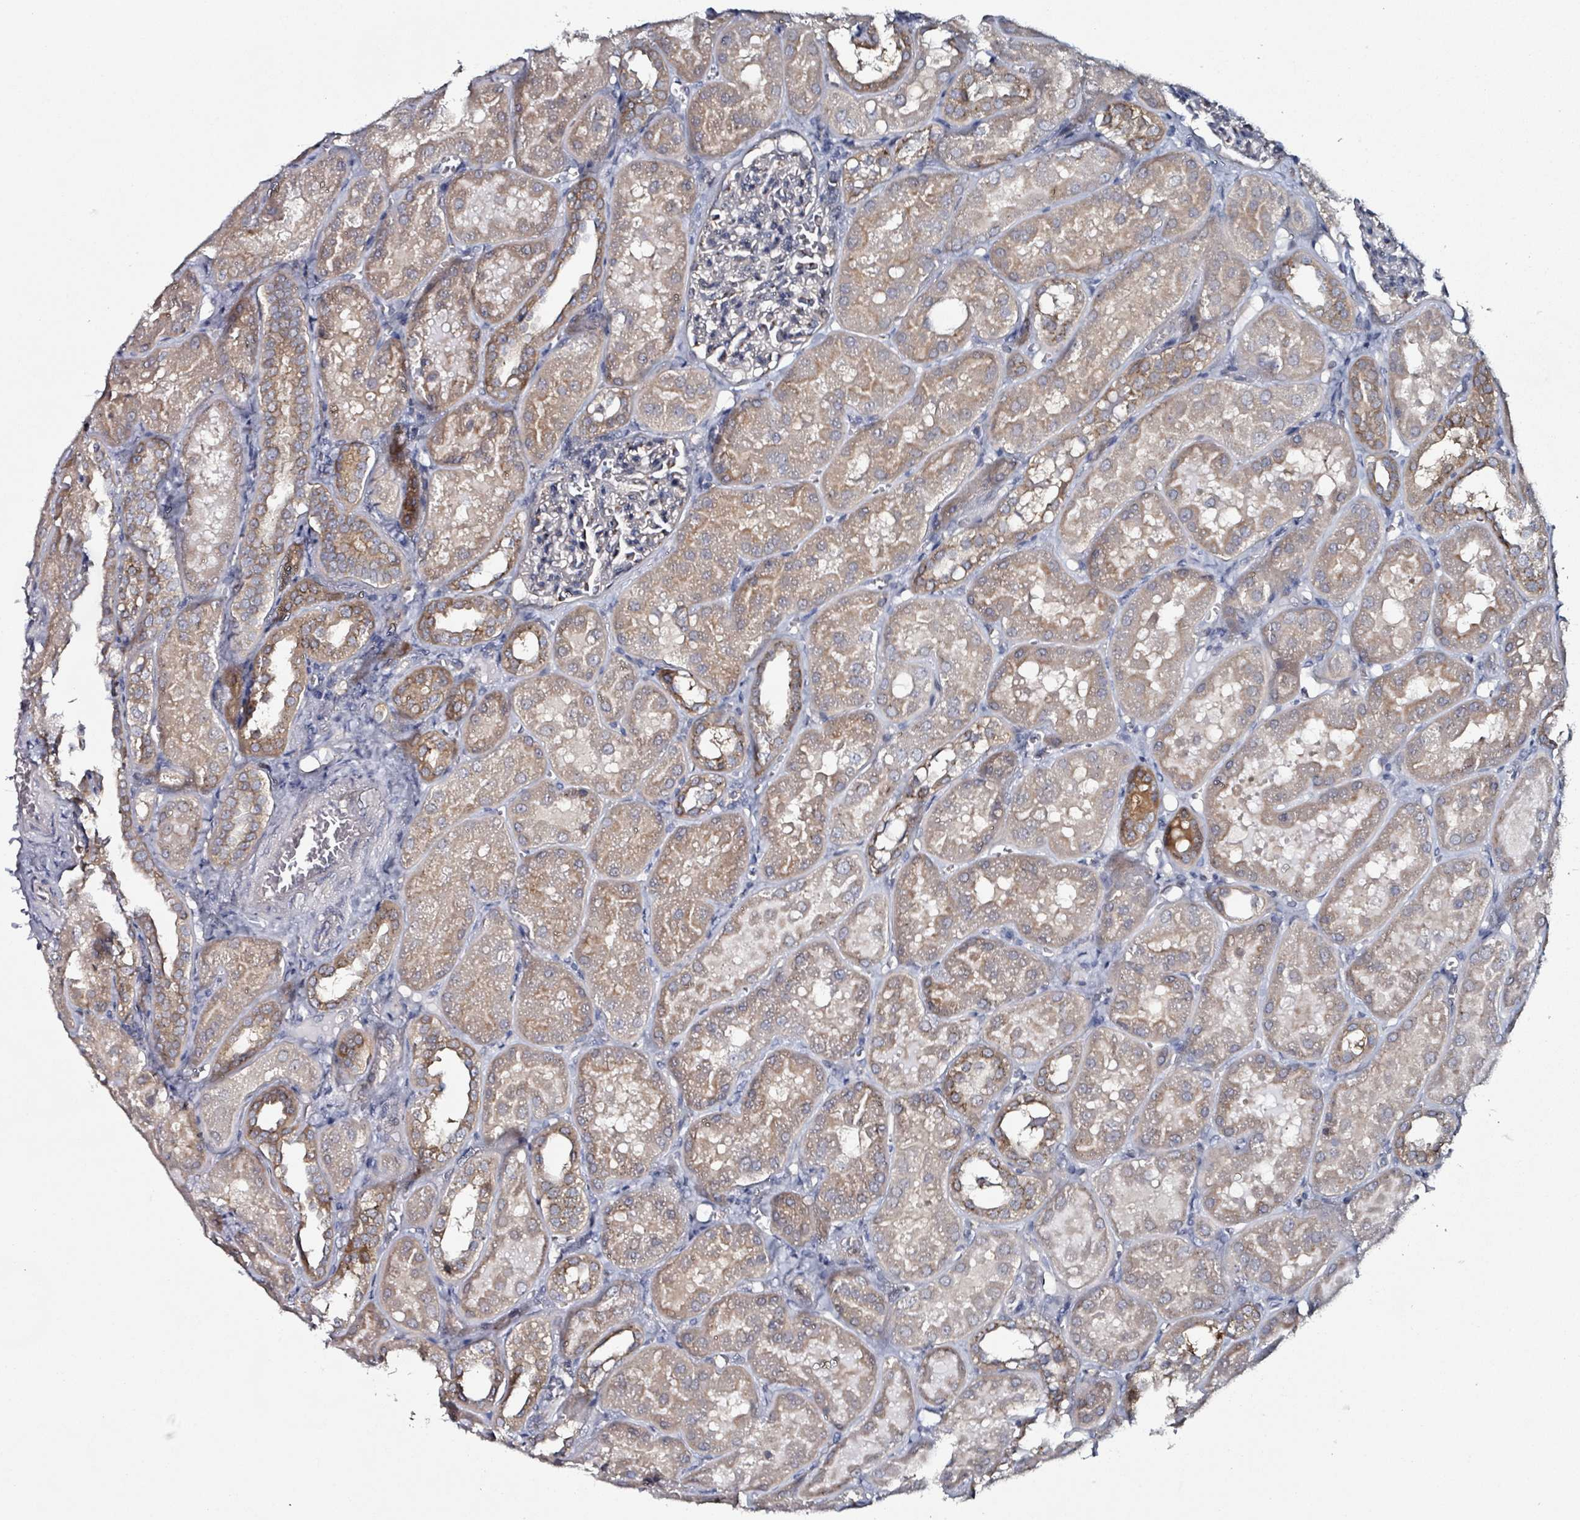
{"staining": {"intensity": "negative", "quantity": "none", "location": "none"}, "tissue": "kidney", "cell_type": "Cells in glomeruli", "image_type": "normal", "snomed": [{"axis": "morphology", "description": "Normal tissue, NOS"}, {"axis": "topography", "description": "Kidney"}, {"axis": "topography", "description": "Urinary bladder"}], "caption": "Immunohistochemical staining of benign kidney shows no significant expression in cells in glomeruli.", "gene": "B3GAT3", "patient": {"sex": "male", "age": 16}}